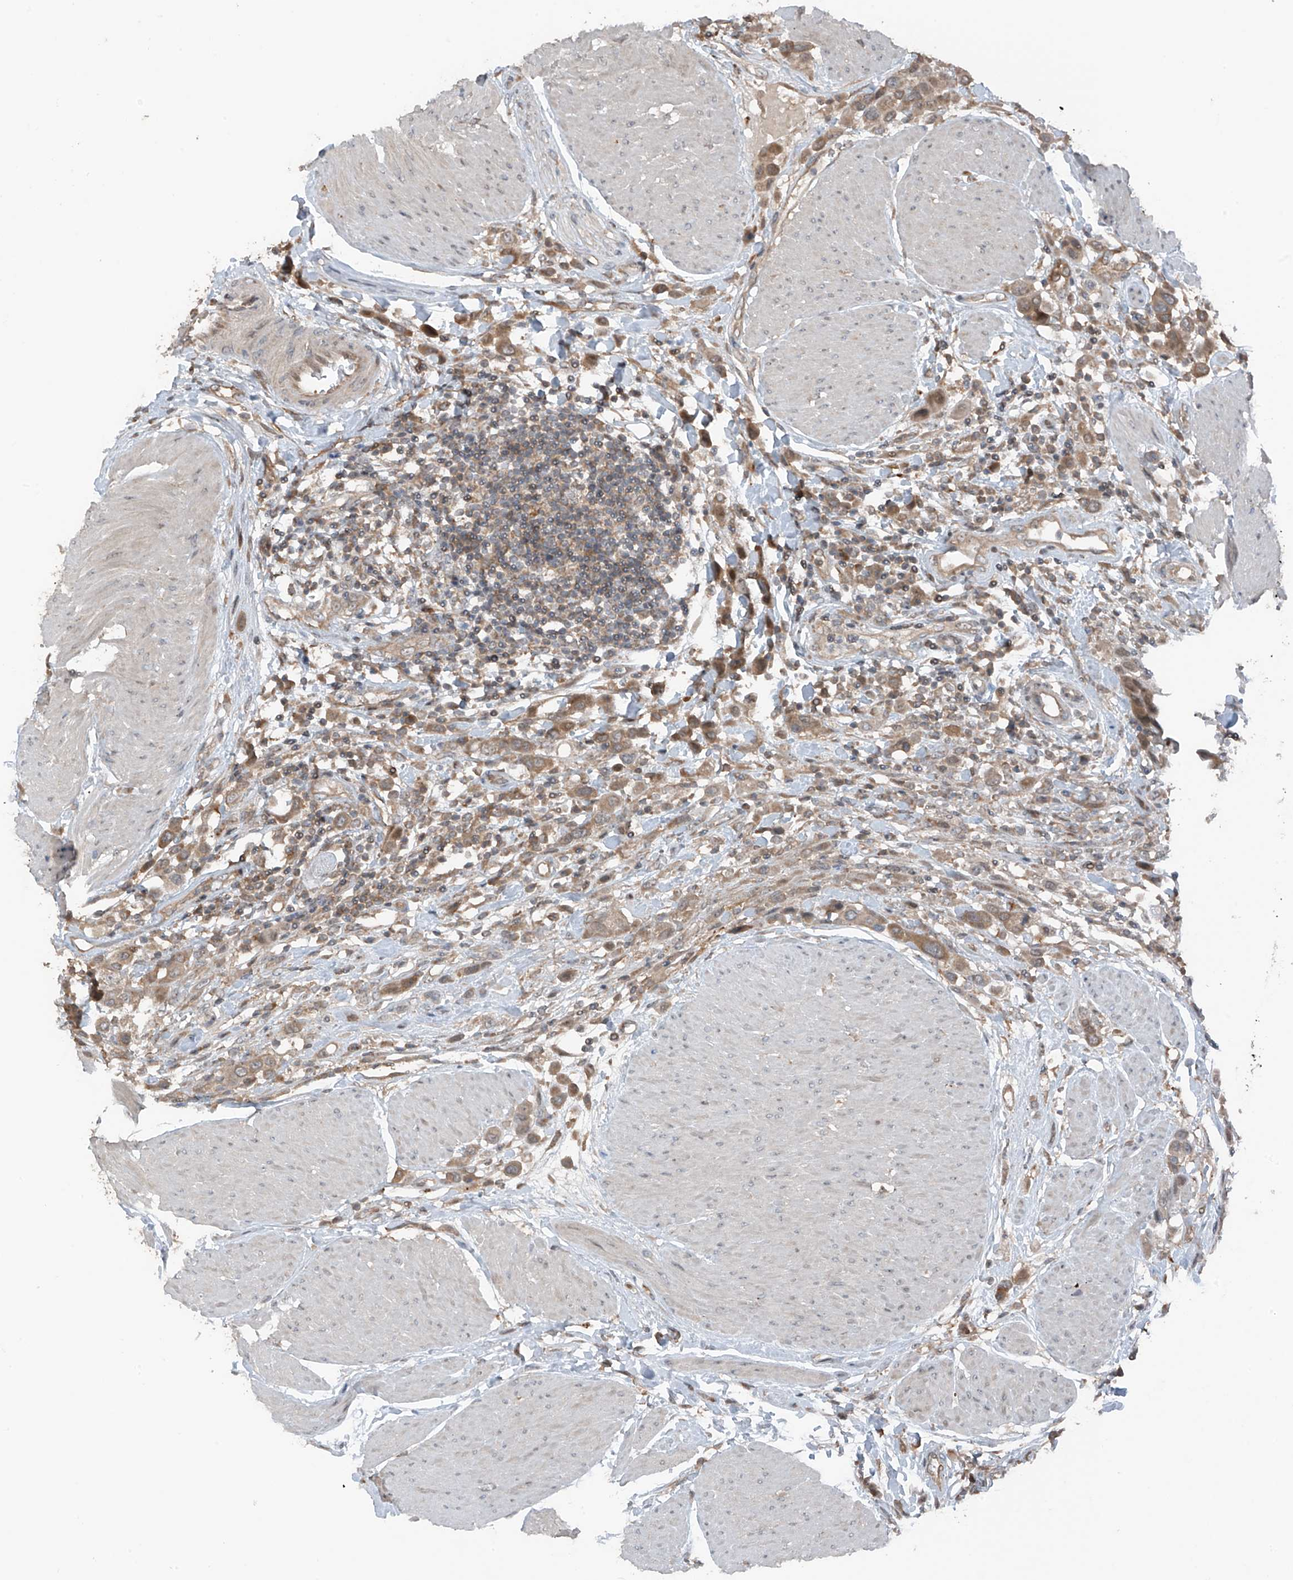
{"staining": {"intensity": "moderate", "quantity": ">75%", "location": "cytoplasmic/membranous"}, "tissue": "urothelial cancer", "cell_type": "Tumor cells", "image_type": "cancer", "snomed": [{"axis": "morphology", "description": "Urothelial carcinoma, High grade"}, {"axis": "topography", "description": "Urinary bladder"}], "caption": "Urothelial cancer stained with a protein marker exhibits moderate staining in tumor cells.", "gene": "TXNDC9", "patient": {"sex": "male", "age": 50}}